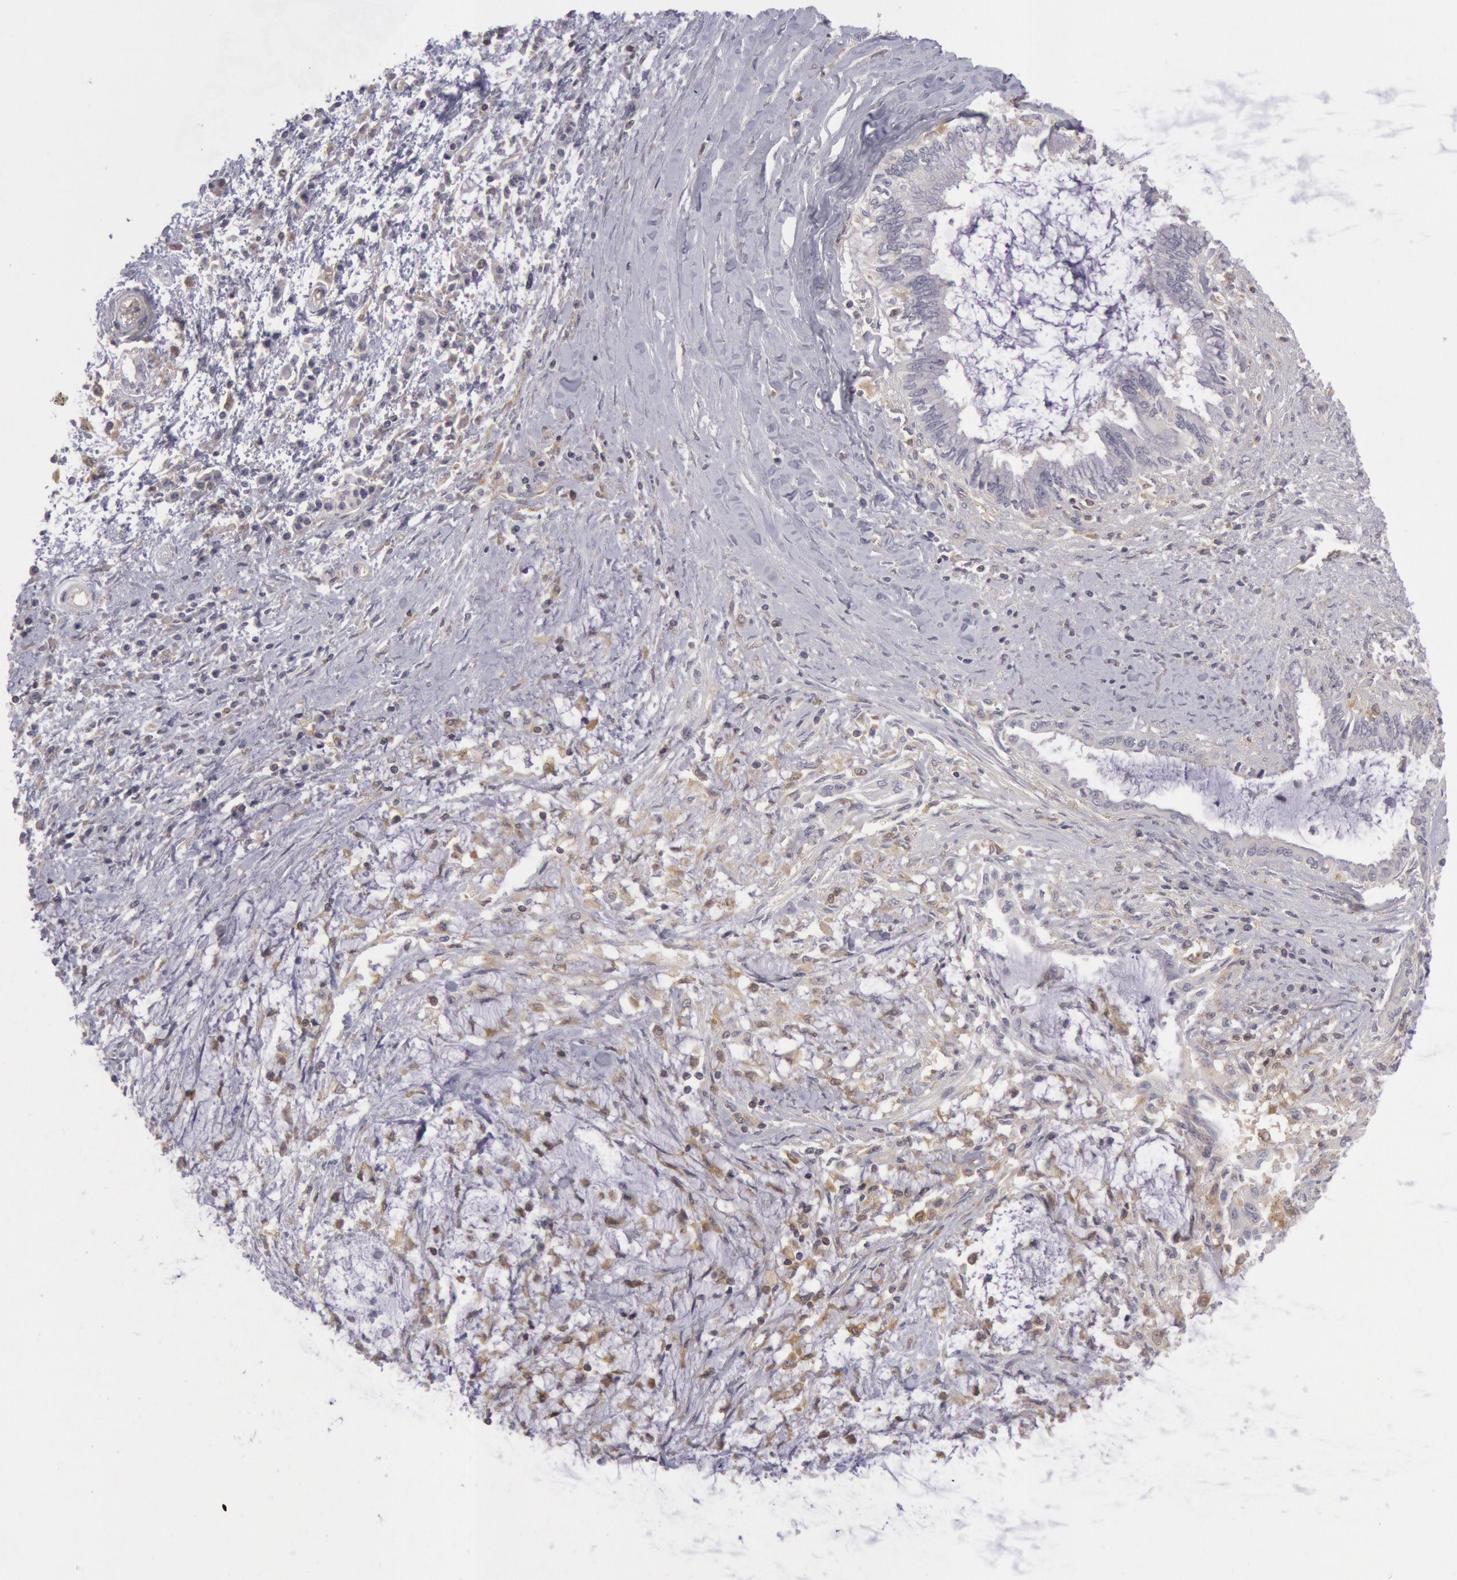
{"staining": {"intensity": "weak", "quantity": "<25%", "location": "cytoplasmic/membranous"}, "tissue": "pancreatic cancer", "cell_type": "Tumor cells", "image_type": "cancer", "snomed": [{"axis": "morphology", "description": "Adenocarcinoma, NOS"}, {"axis": "topography", "description": "Pancreas"}], "caption": "The image displays no significant positivity in tumor cells of pancreatic adenocarcinoma. (DAB immunohistochemistry, high magnification).", "gene": "IKBKB", "patient": {"sex": "female", "age": 64}}